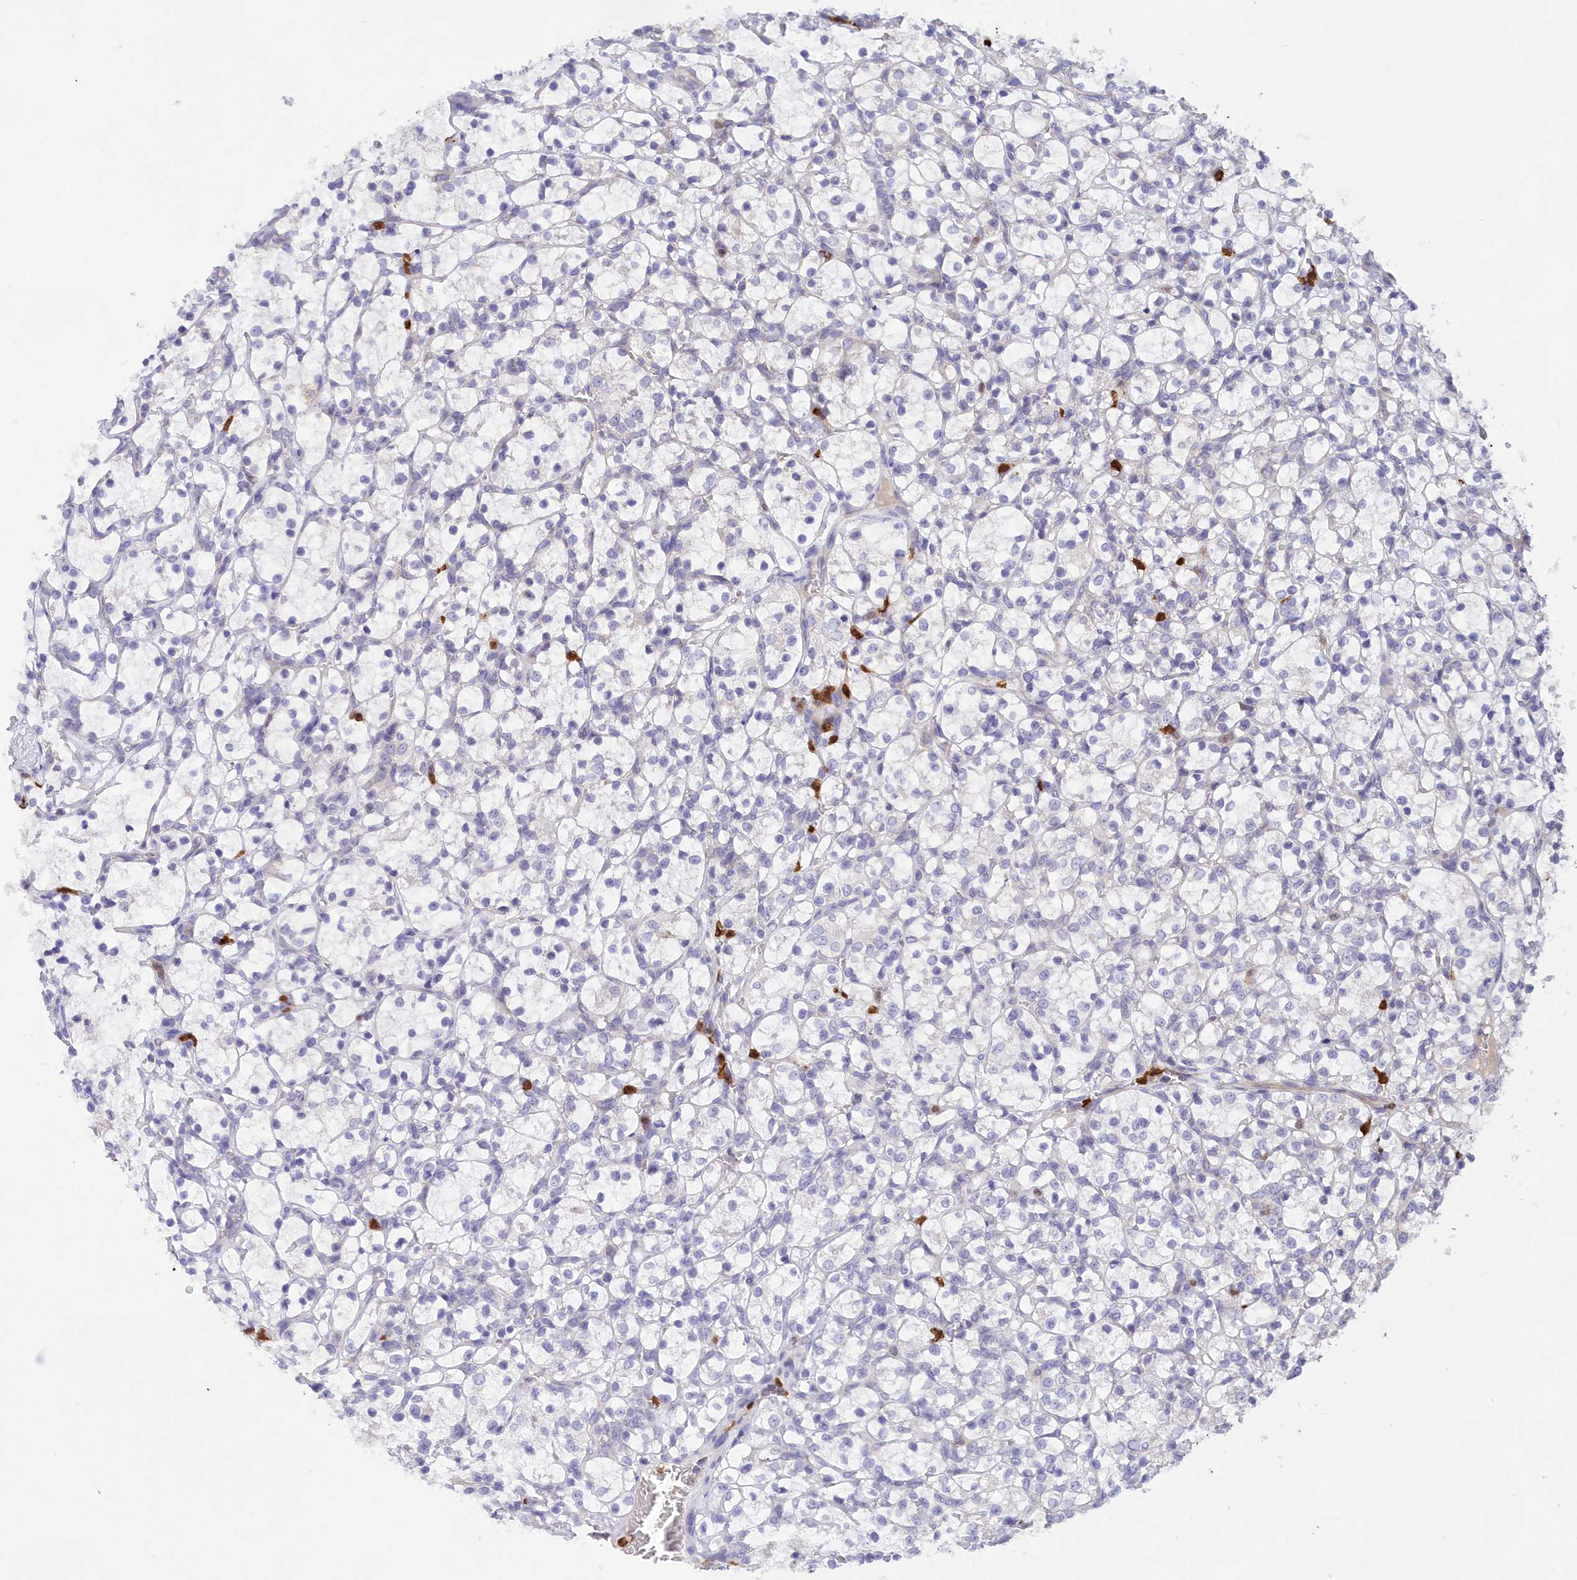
{"staining": {"intensity": "negative", "quantity": "none", "location": "none"}, "tissue": "renal cancer", "cell_type": "Tumor cells", "image_type": "cancer", "snomed": [{"axis": "morphology", "description": "Adenocarcinoma, NOS"}, {"axis": "topography", "description": "Kidney"}], "caption": "Tumor cells show no significant protein positivity in adenocarcinoma (renal).", "gene": "PKHD1L1", "patient": {"sex": "female", "age": 69}}